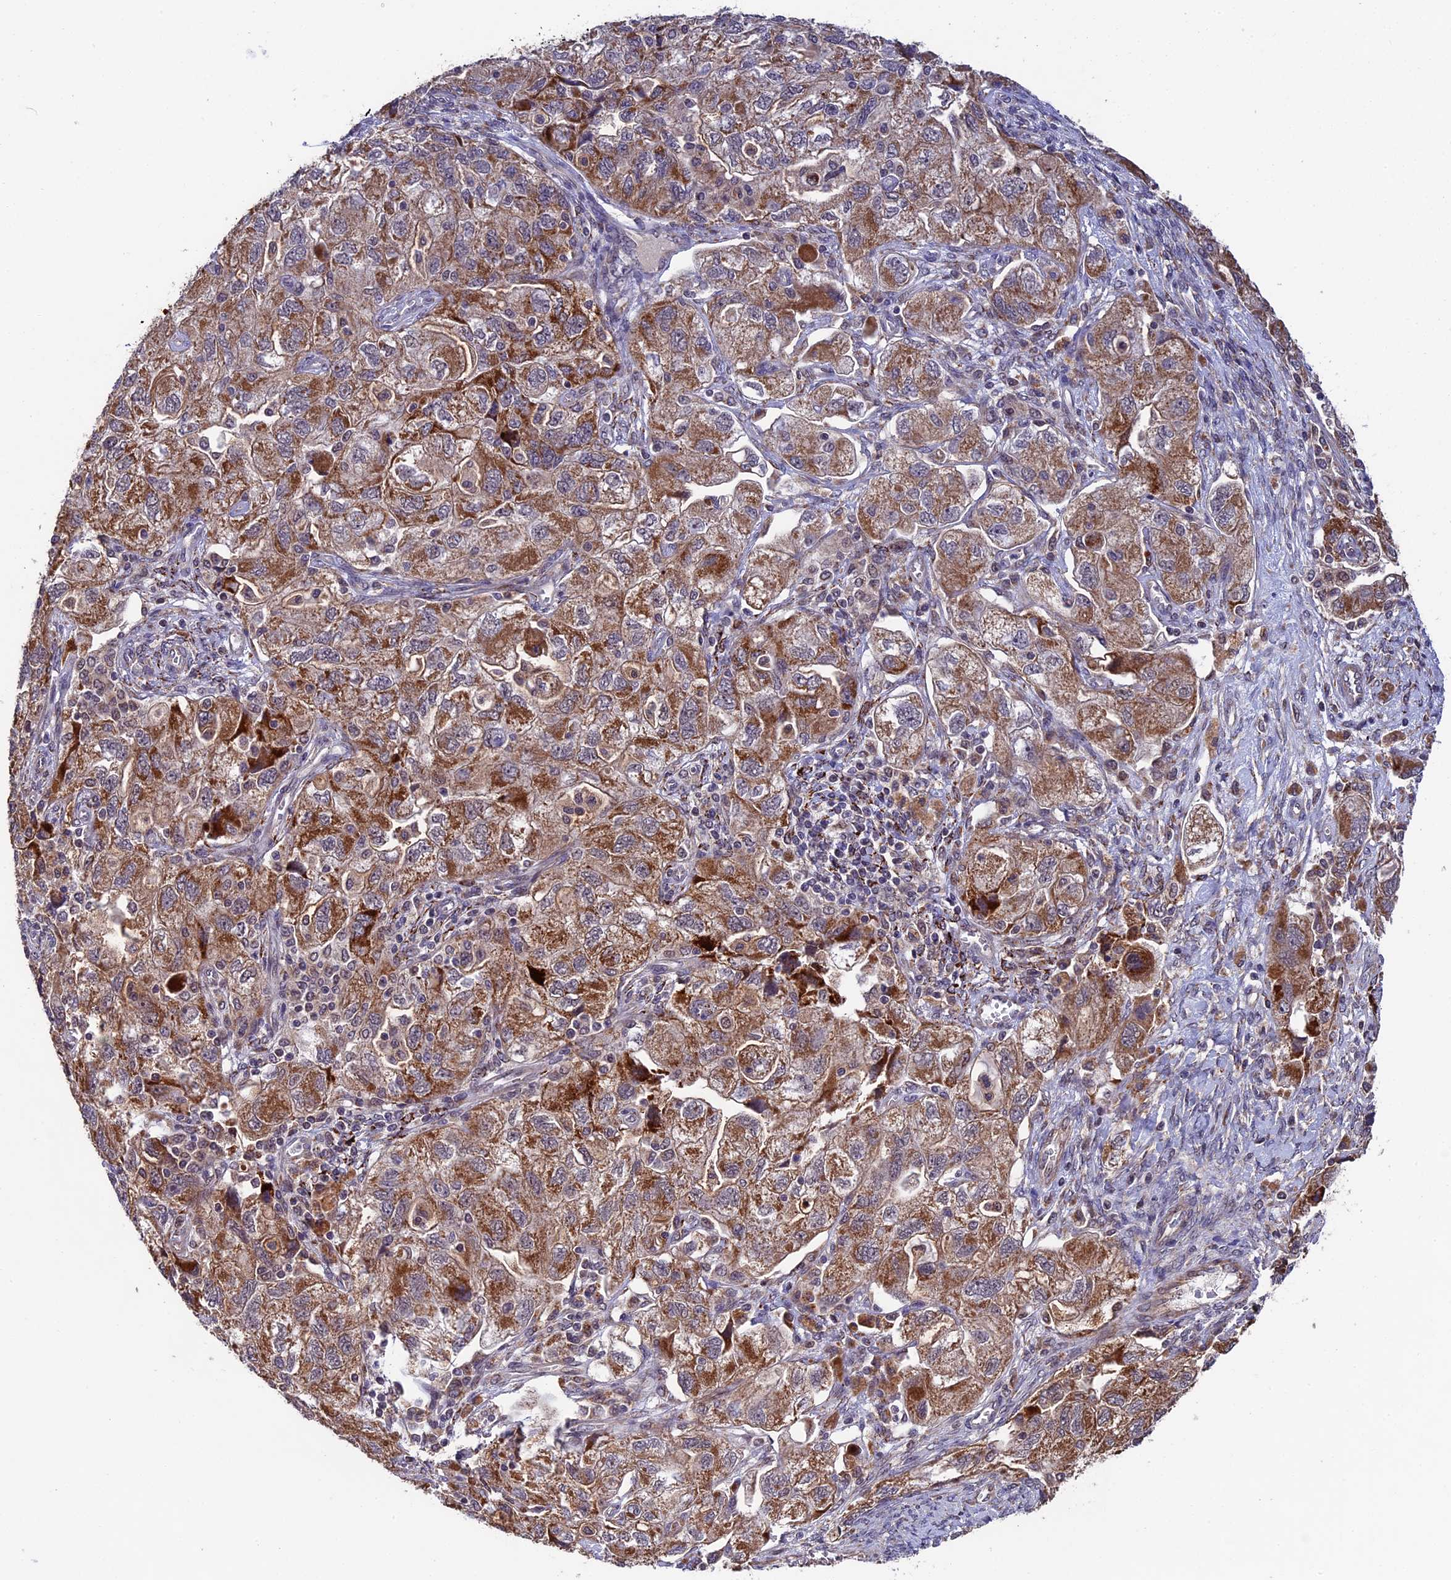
{"staining": {"intensity": "moderate", "quantity": ">75%", "location": "cytoplasmic/membranous"}, "tissue": "ovarian cancer", "cell_type": "Tumor cells", "image_type": "cancer", "snomed": [{"axis": "morphology", "description": "Carcinoma, NOS"}, {"axis": "morphology", "description": "Cystadenocarcinoma, serous, NOS"}, {"axis": "topography", "description": "Ovary"}], "caption": "Immunohistochemical staining of serous cystadenocarcinoma (ovarian) shows moderate cytoplasmic/membranous protein positivity in about >75% of tumor cells. (brown staining indicates protein expression, while blue staining denotes nuclei).", "gene": "RNF17", "patient": {"sex": "female", "age": 69}}